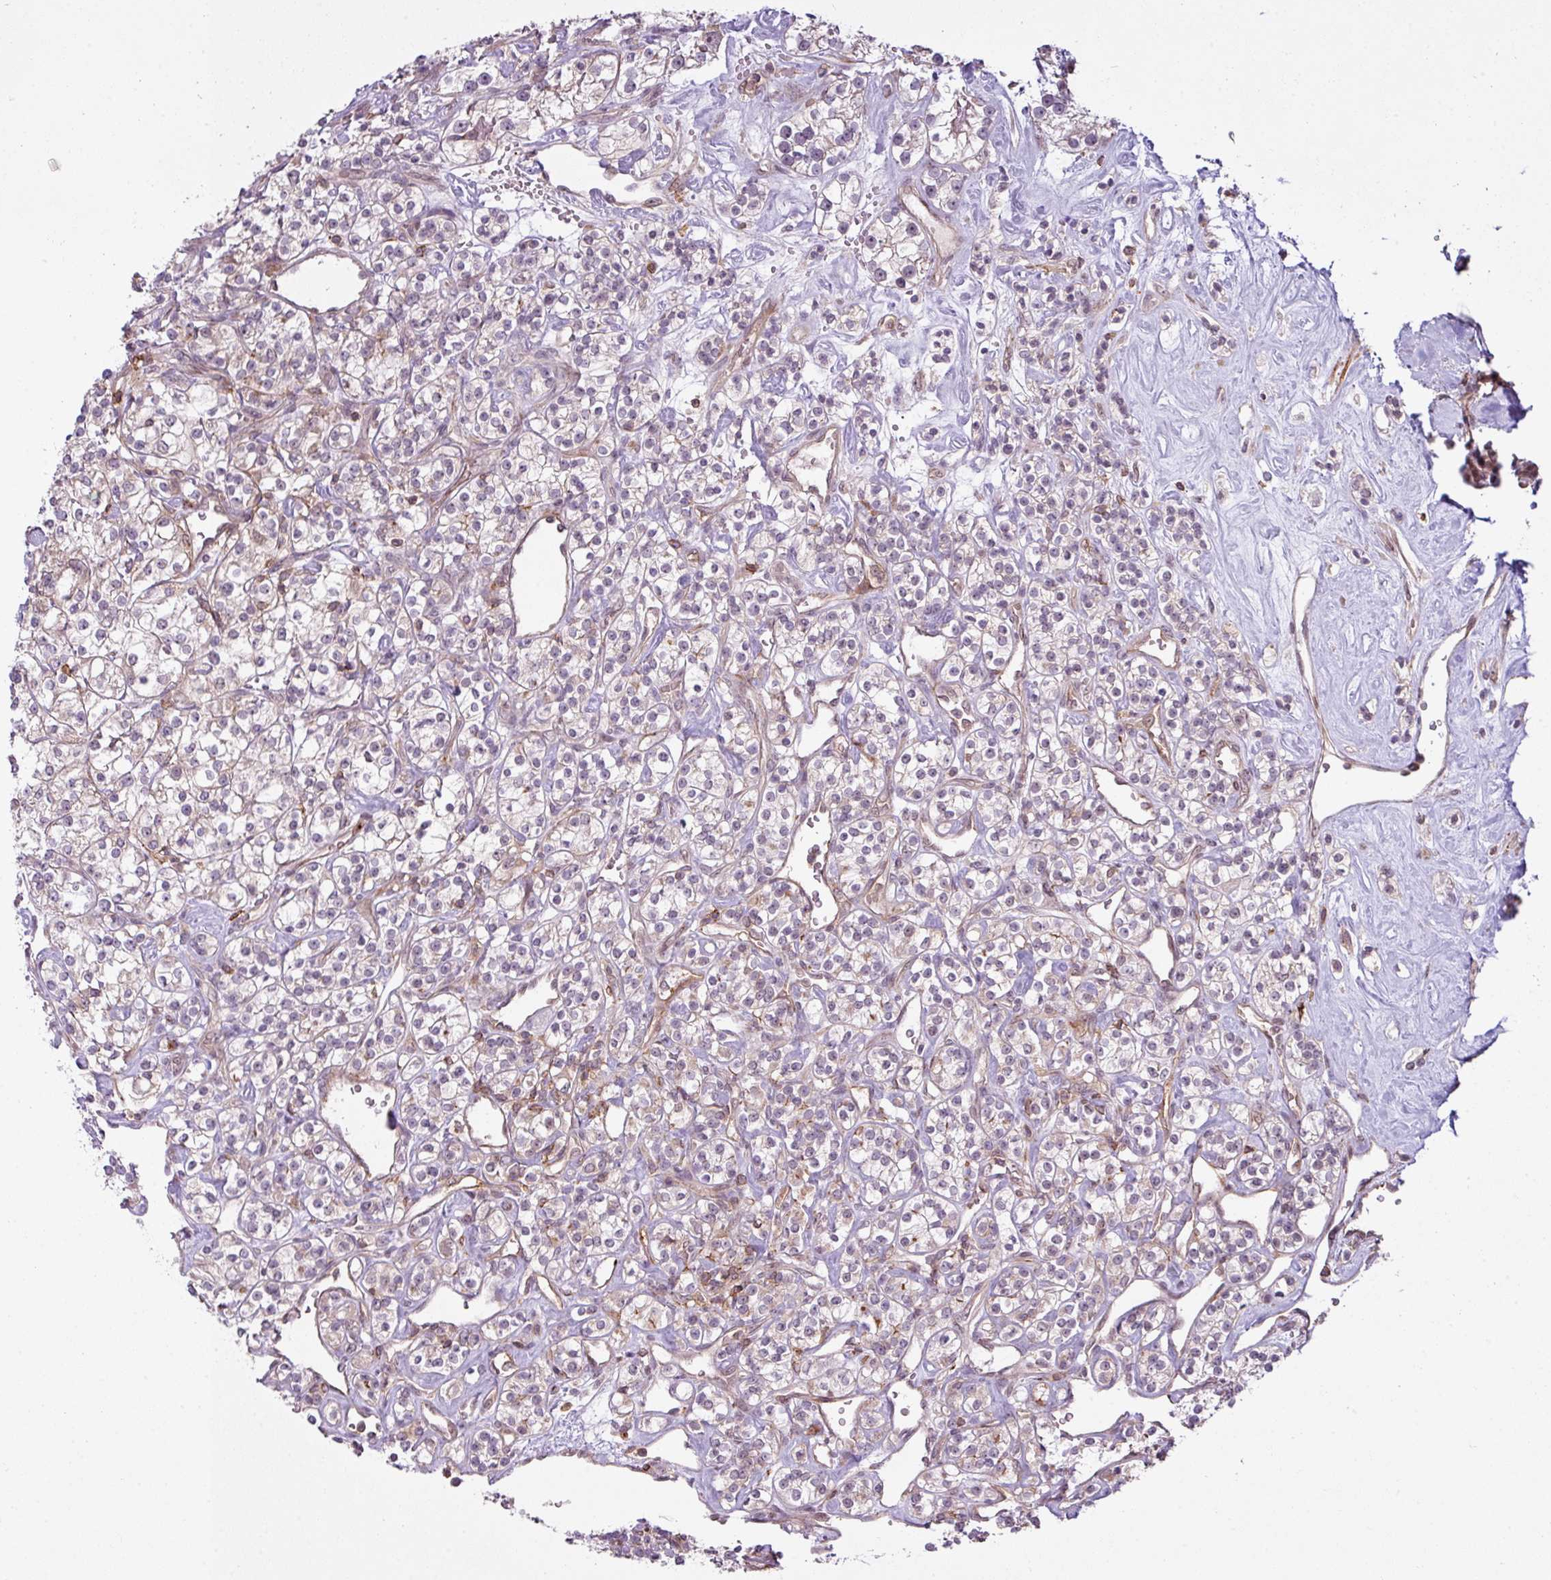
{"staining": {"intensity": "negative", "quantity": "none", "location": "none"}, "tissue": "renal cancer", "cell_type": "Tumor cells", "image_type": "cancer", "snomed": [{"axis": "morphology", "description": "Adenocarcinoma, NOS"}, {"axis": "topography", "description": "Kidney"}], "caption": "Histopathology image shows no protein staining in tumor cells of renal cancer (adenocarcinoma) tissue. Nuclei are stained in blue.", "gene": "ZC2HC1C", "patient": {"sex": "male", "age": 77}}